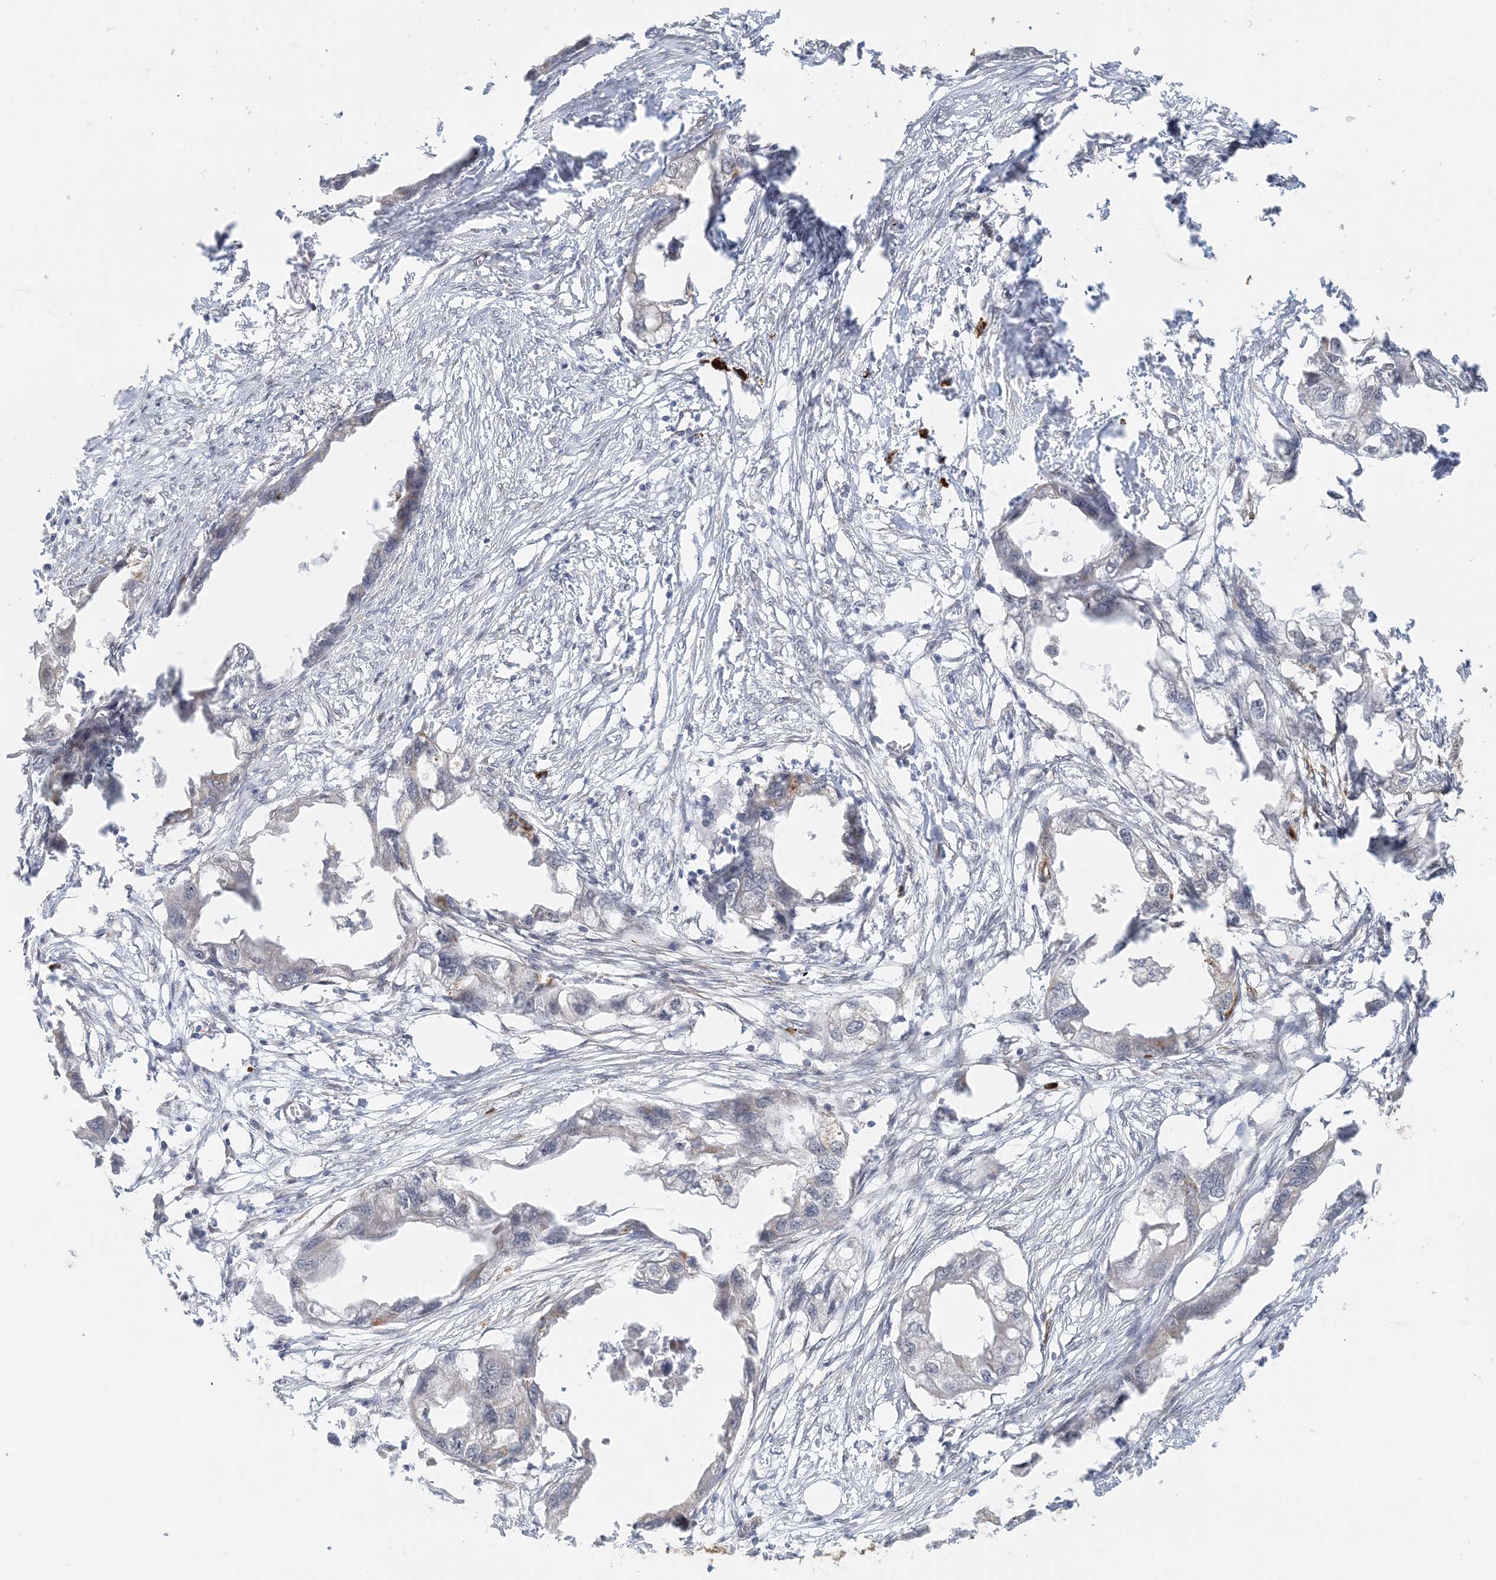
{"staining": {"intensity": "negative", "quantity": "none", "location": "none"}, "tissue": "endometrial cancer", "cell_type": "Tumor cells", "image_type": "cancer", "snomed": [{"axis": "morphology", "description": "Adenocarcinoma, NOS"}, {"axis": "morphology", "description": "Adenocarcinoma, metastatic, NOS"}, {"axis": "topography", "description": "Adipose tissue"}, {"axis": "topography", "description": "Endometrium"}], "caption": "Immunohistochemistry of human endometrial cancer (metastatic adenocarcinoma) shows no expression in tumor cells.", "gene": "ZCCHC4", "patient": {"sex": "female", "age": 67}}